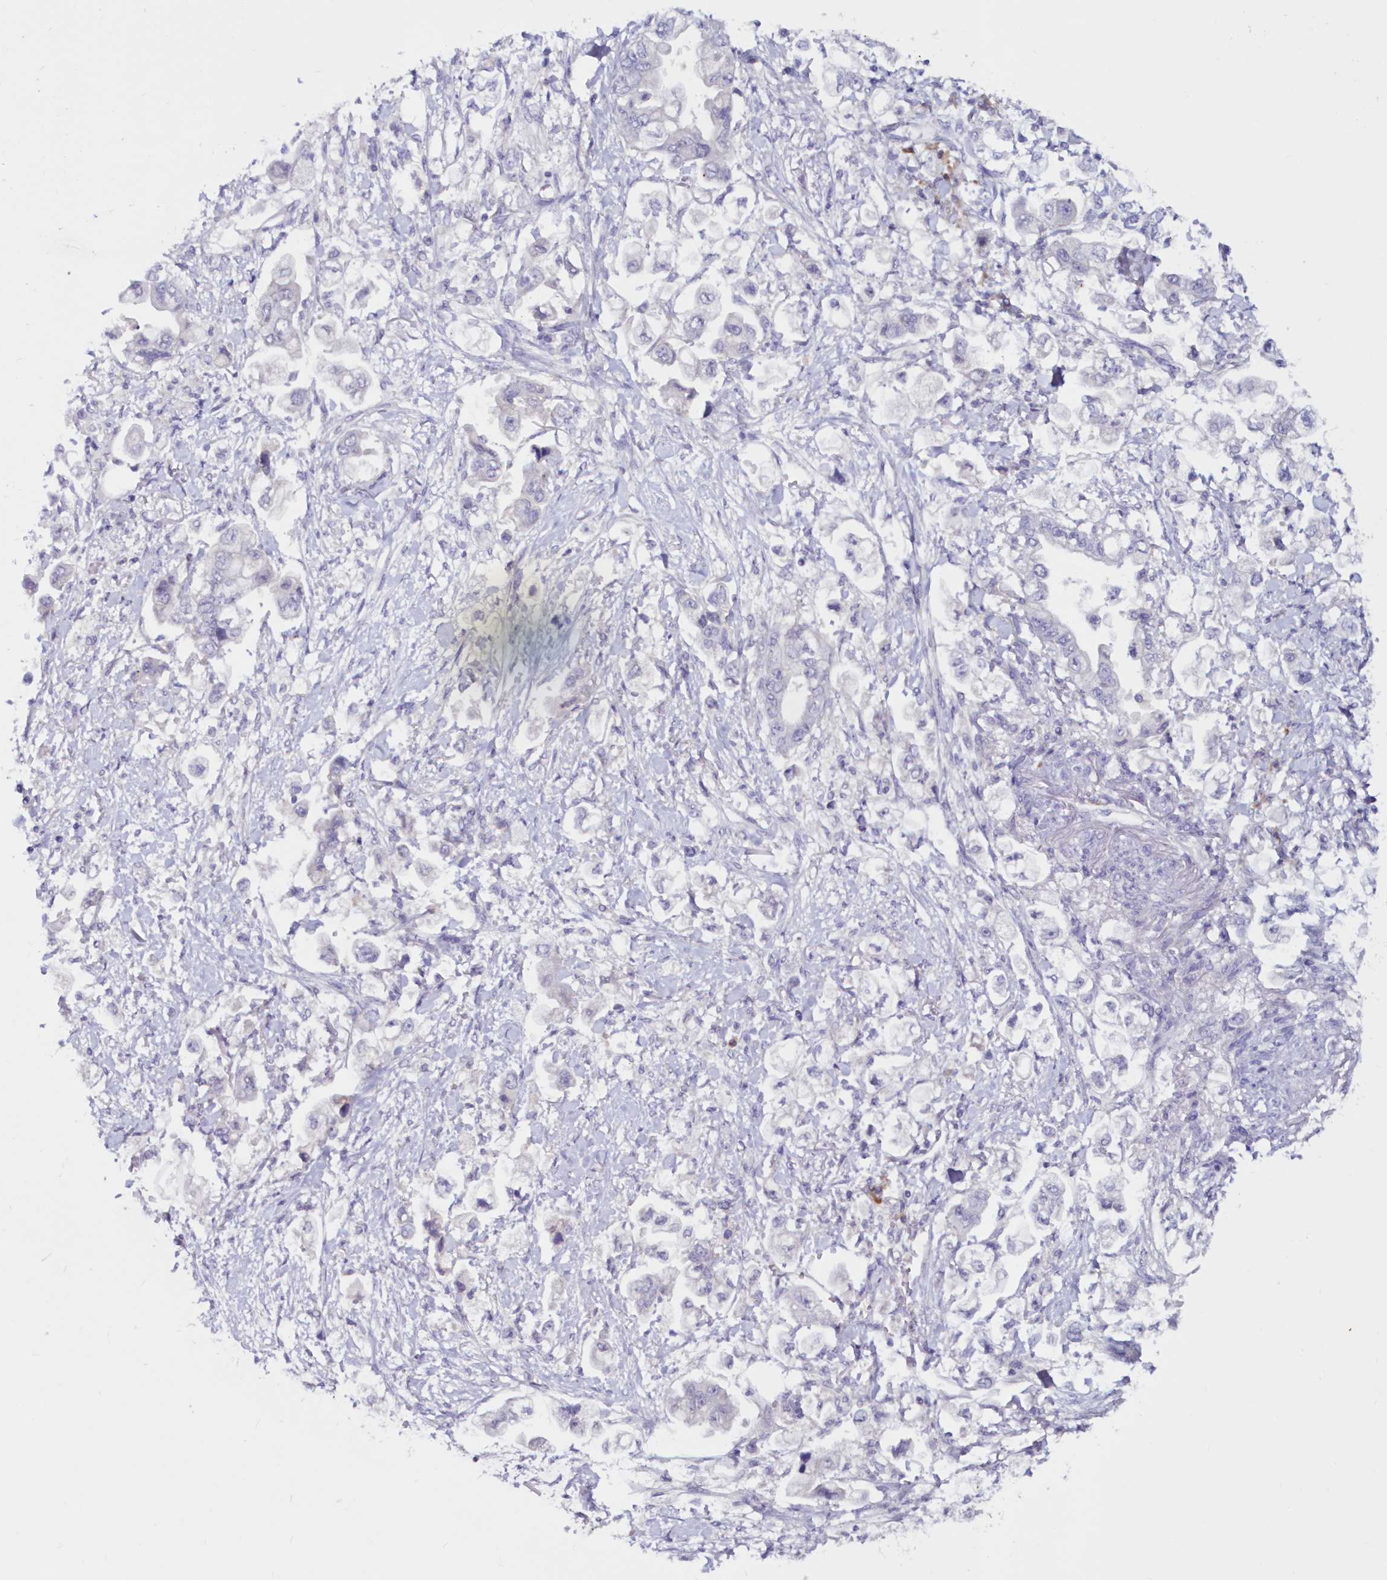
{"staining": {"intensity": "negative", "quantity": "none", "location": "none"}, "tissue": "stomach cancer", "cell_type": "Tumor cells", "image_type": "cancer", "snomed": [{"axis": "morphology", "description": "Adenocarcinoma, NOS"}, {"axis": "topography", "description": "Stomach"}], "caption": "Tumor cells are negative for brown protein staining in adenocarcinoma (stomach). (Stains: DAB (3,3'-diaminobenzidine) immunohistochemistry (IHC) with hematoxylin counter stain, Microscopy: brightfield microscopy at high magnification).", "gene": "SNED1", "patient": {"sex": "male", "age": 62}}